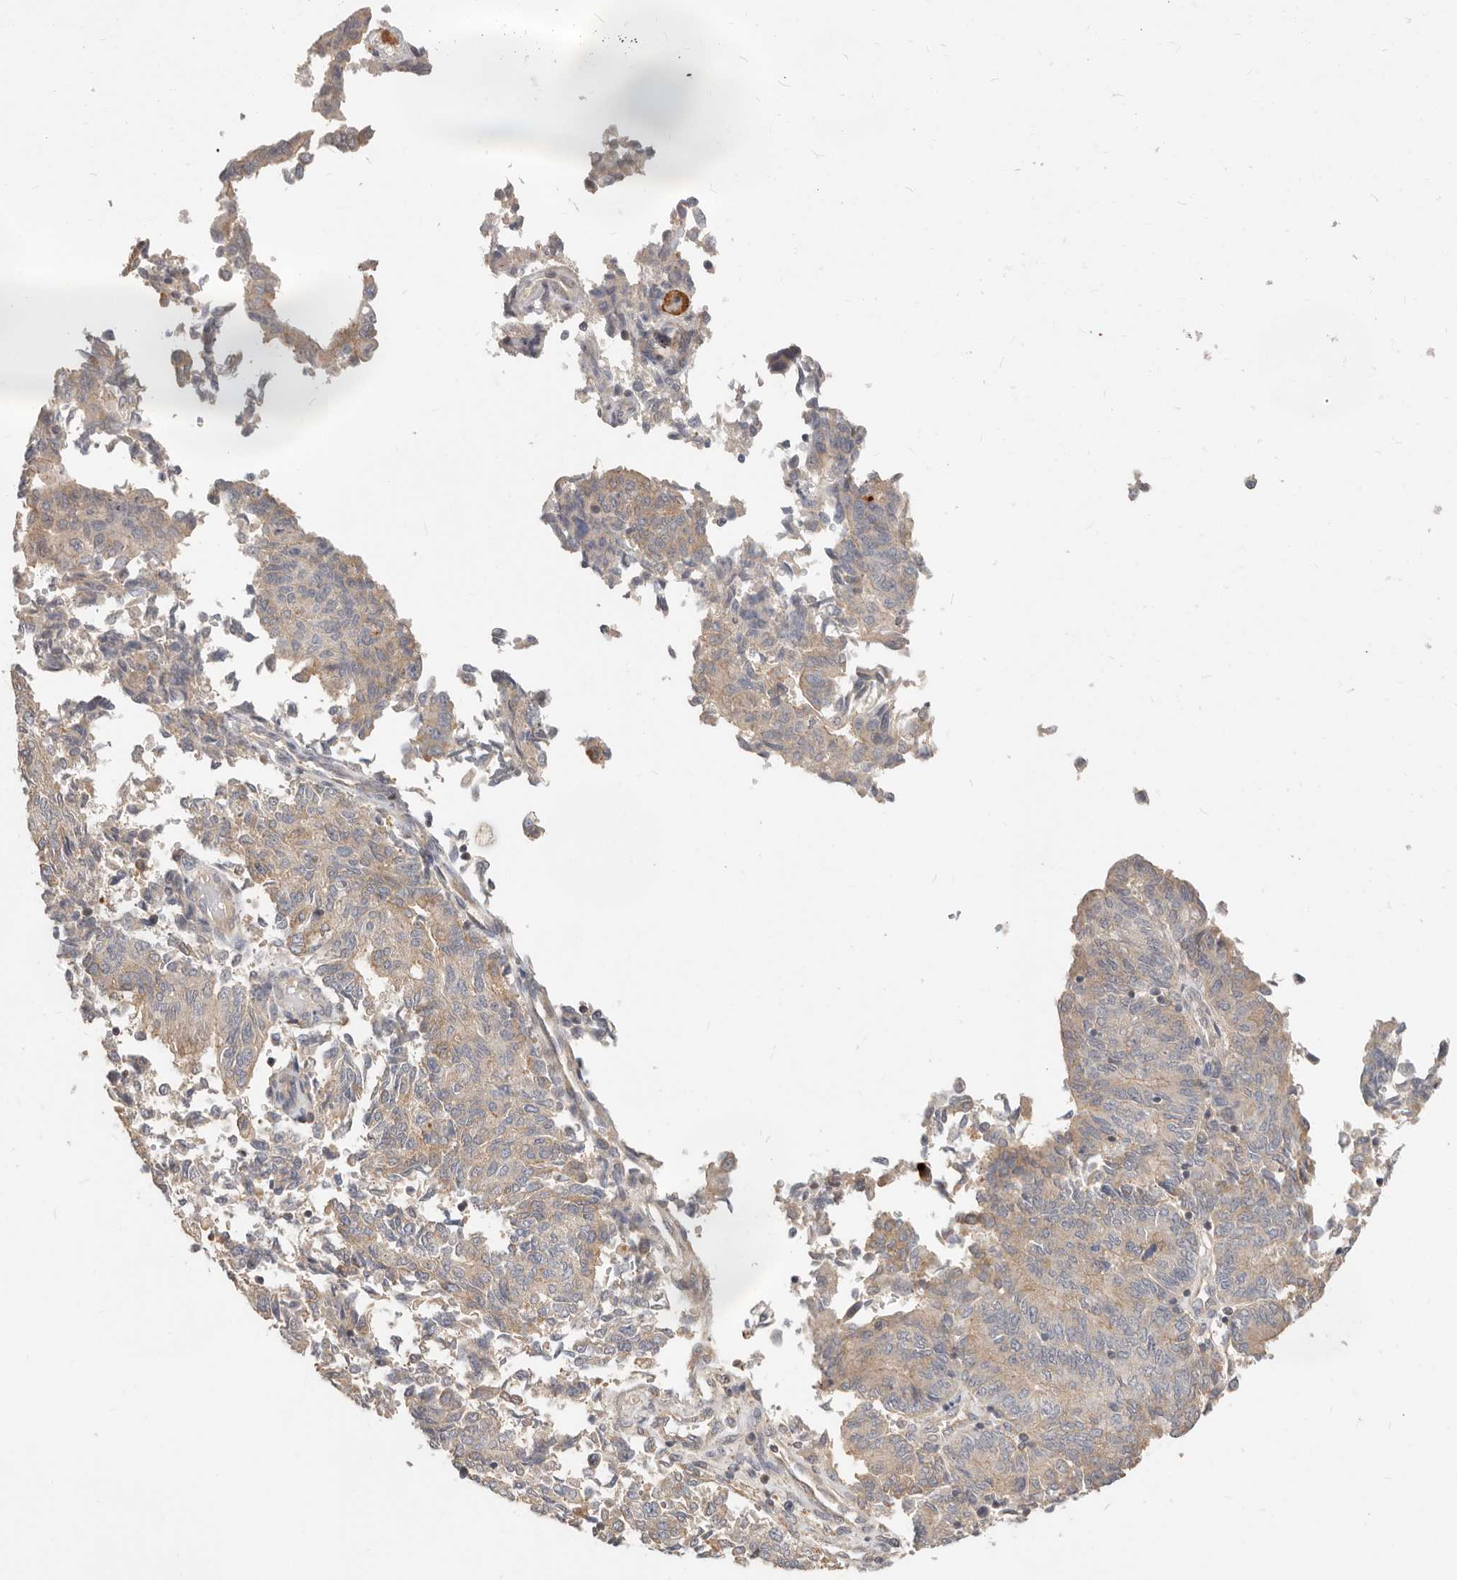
{"staining": {"intensity": "weak", "quantity": ">75%", "location": "cytoplasmic/membranous"}, "tissue": "endometrial cancer", "cell_type": "Tumor cells", "image_type": "cancer", "snomed": [{"axis": "morphology", "description": "Adenocarcinoma, NOS"}, {"axis": "topography", "description": "Endometrium"}], "caption": "A histopathology image showing weak cytoplasmic/membranous expression in about >75% of tumor cells in endometrial cancer (adenocarcinoma), as visualized by brown immunohistochemical staining.", "gene": "ZRANB1", "patient": {"sex": "female", "age": 80}}